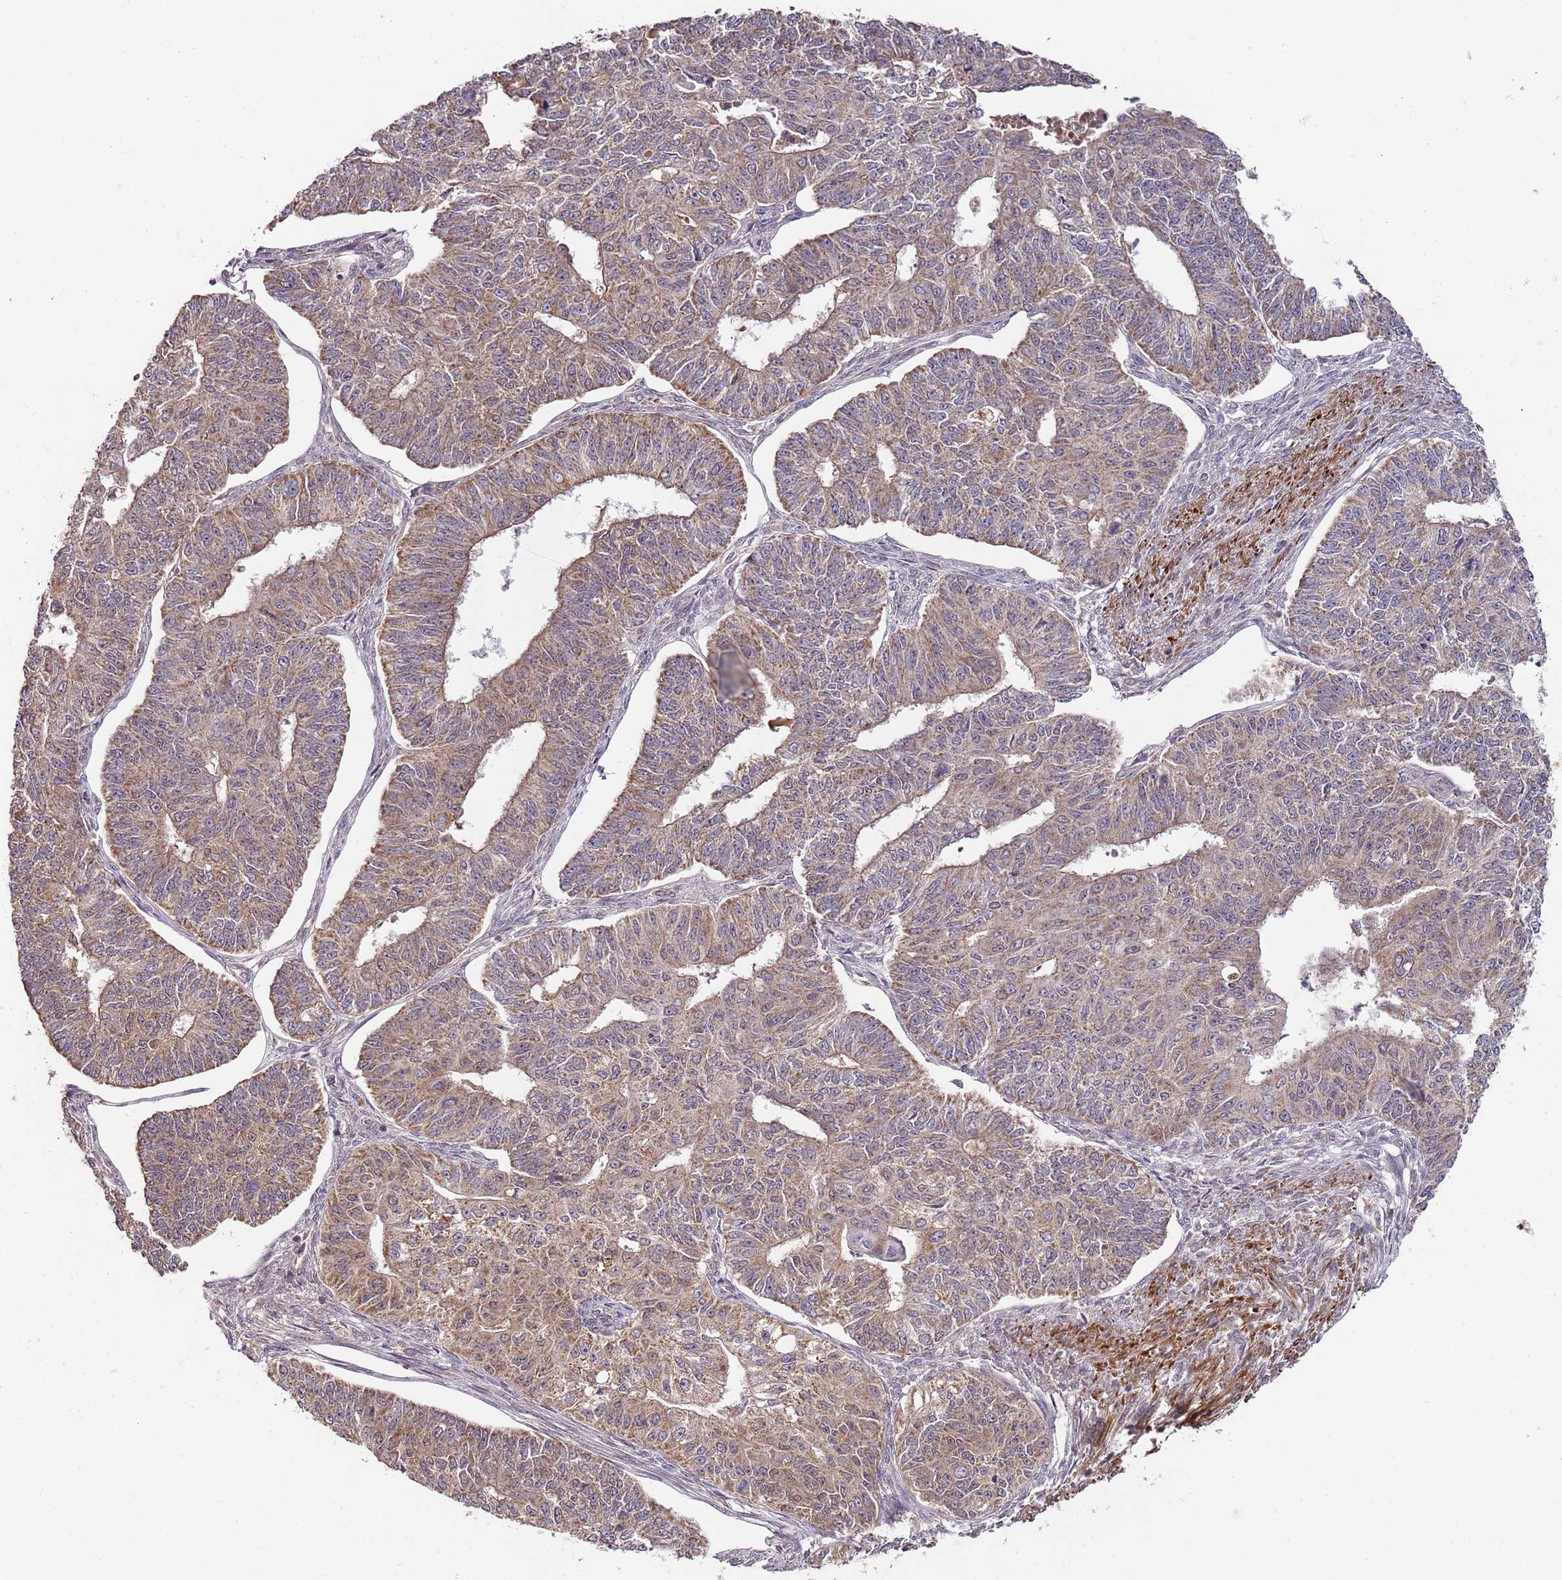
{"staining": {"intensity": "moderate", "quantity": "25%-75%", "location": "cytoplasmic/membranous"}, "tissue": "endometrial cancer", "cell_type": "Tumor cells", "image_type": "cancer", "snomed": [{"axis": "morphology", "description": "Adenocarcinoma, NOS"}, {"axis": "topography", "description": "Endometrium"}], "caption": "Endometrial adenocarcinoma stained with DAB (3,3'-diaminobenzidine) immunohistochemistry displays medium levels of moderate cytoplasmic/membranous positivity in about 25%-75% of tumor cells.", "gene": "LIN37", "patient": {"sex": "female", "age": 32}}